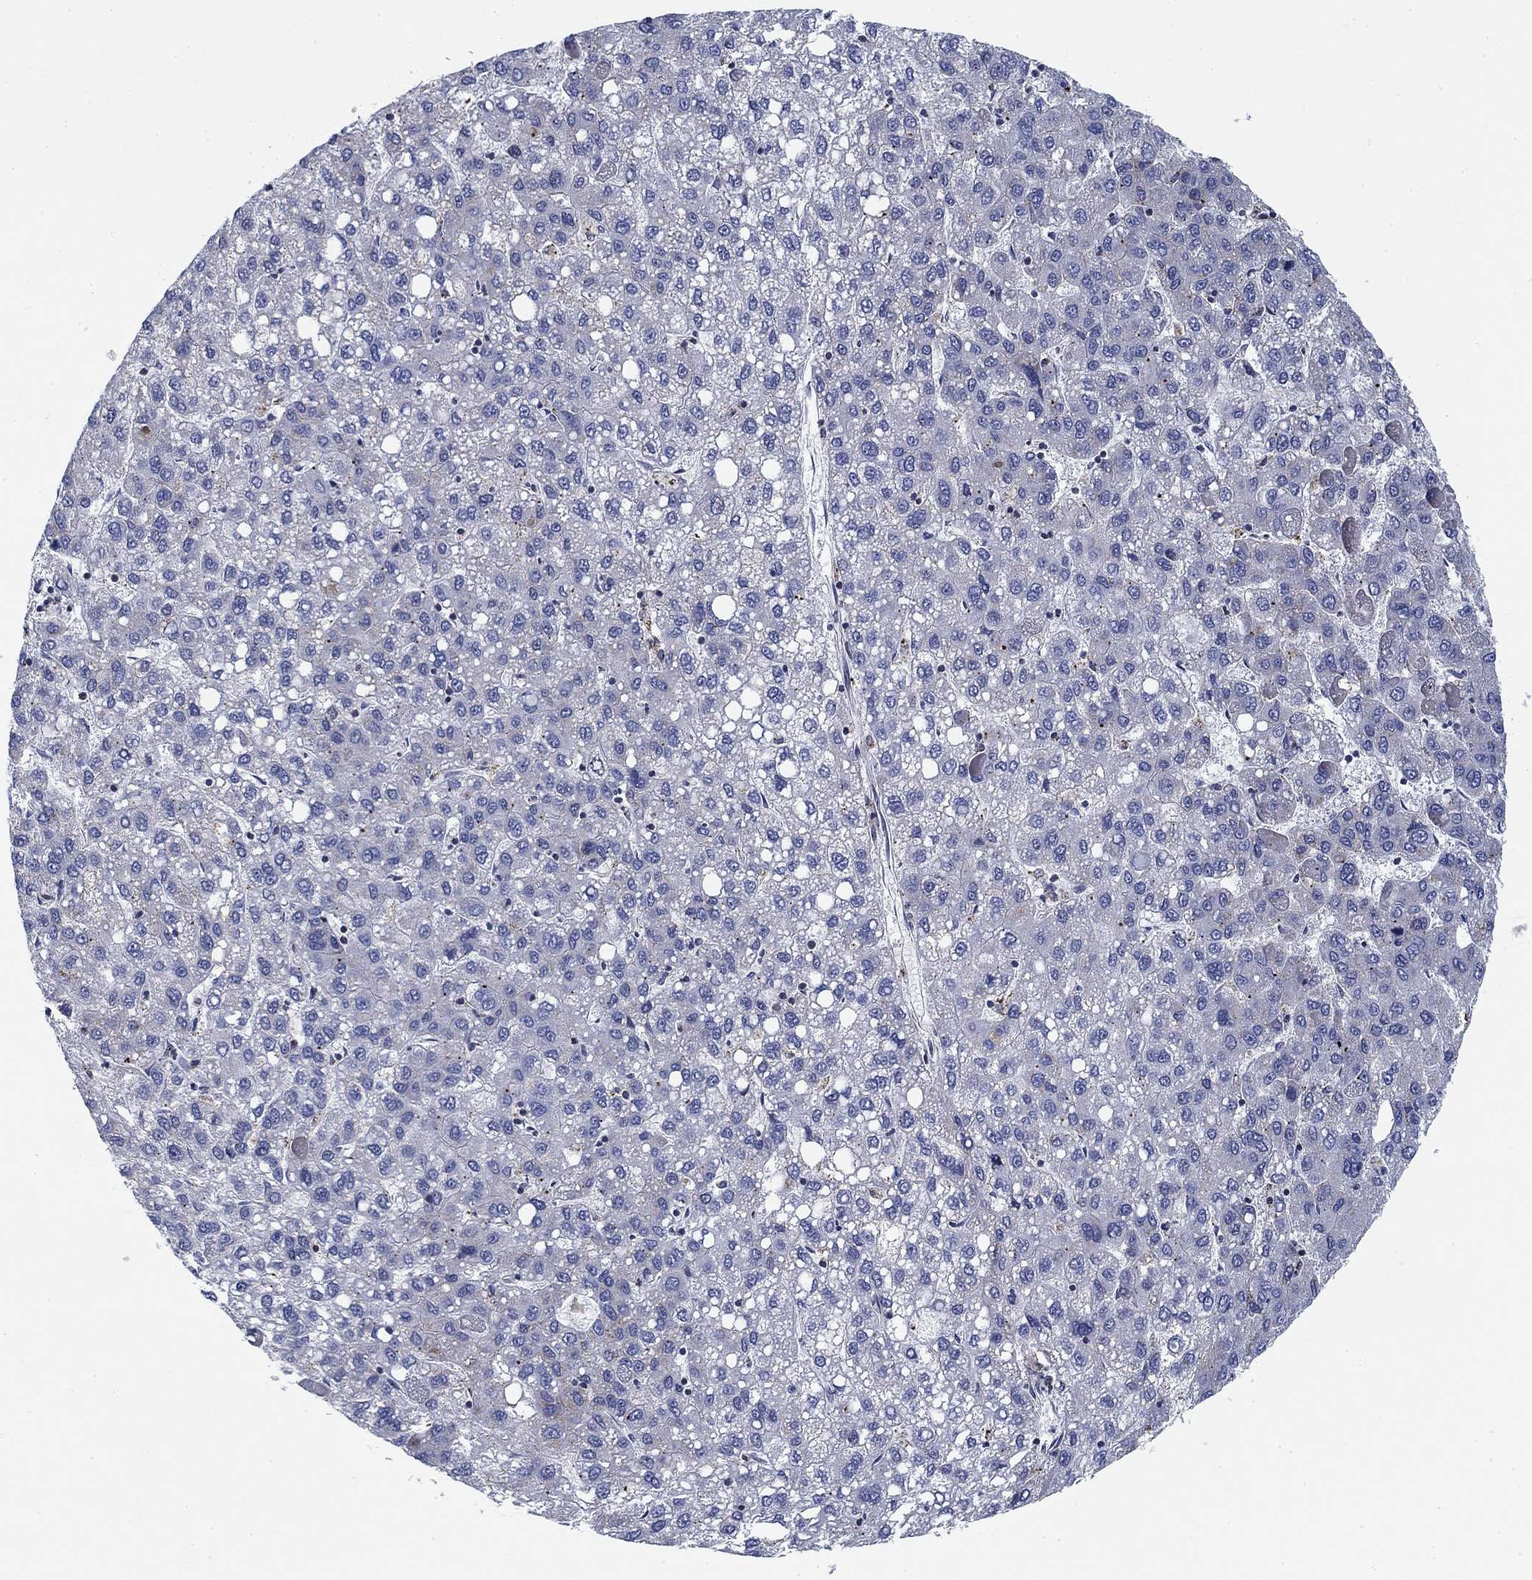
{"staining": {"intensity": "negative", "quantity": "none", "location": "none"}, "tissue": "liver cancer", "cell_type": "Tumor cells", "image_type": "cancer", "snomed": [{"axis": "morphology", "description": "Carcinoma, Hepatocellular, NOS"}, {"axis": "topography", "description": "Liver"}], "caption": "Tumor cells show no significant expression in liver cancer.", "gene": "NACAD", "patient": {"sex": "female", "age": 82}}